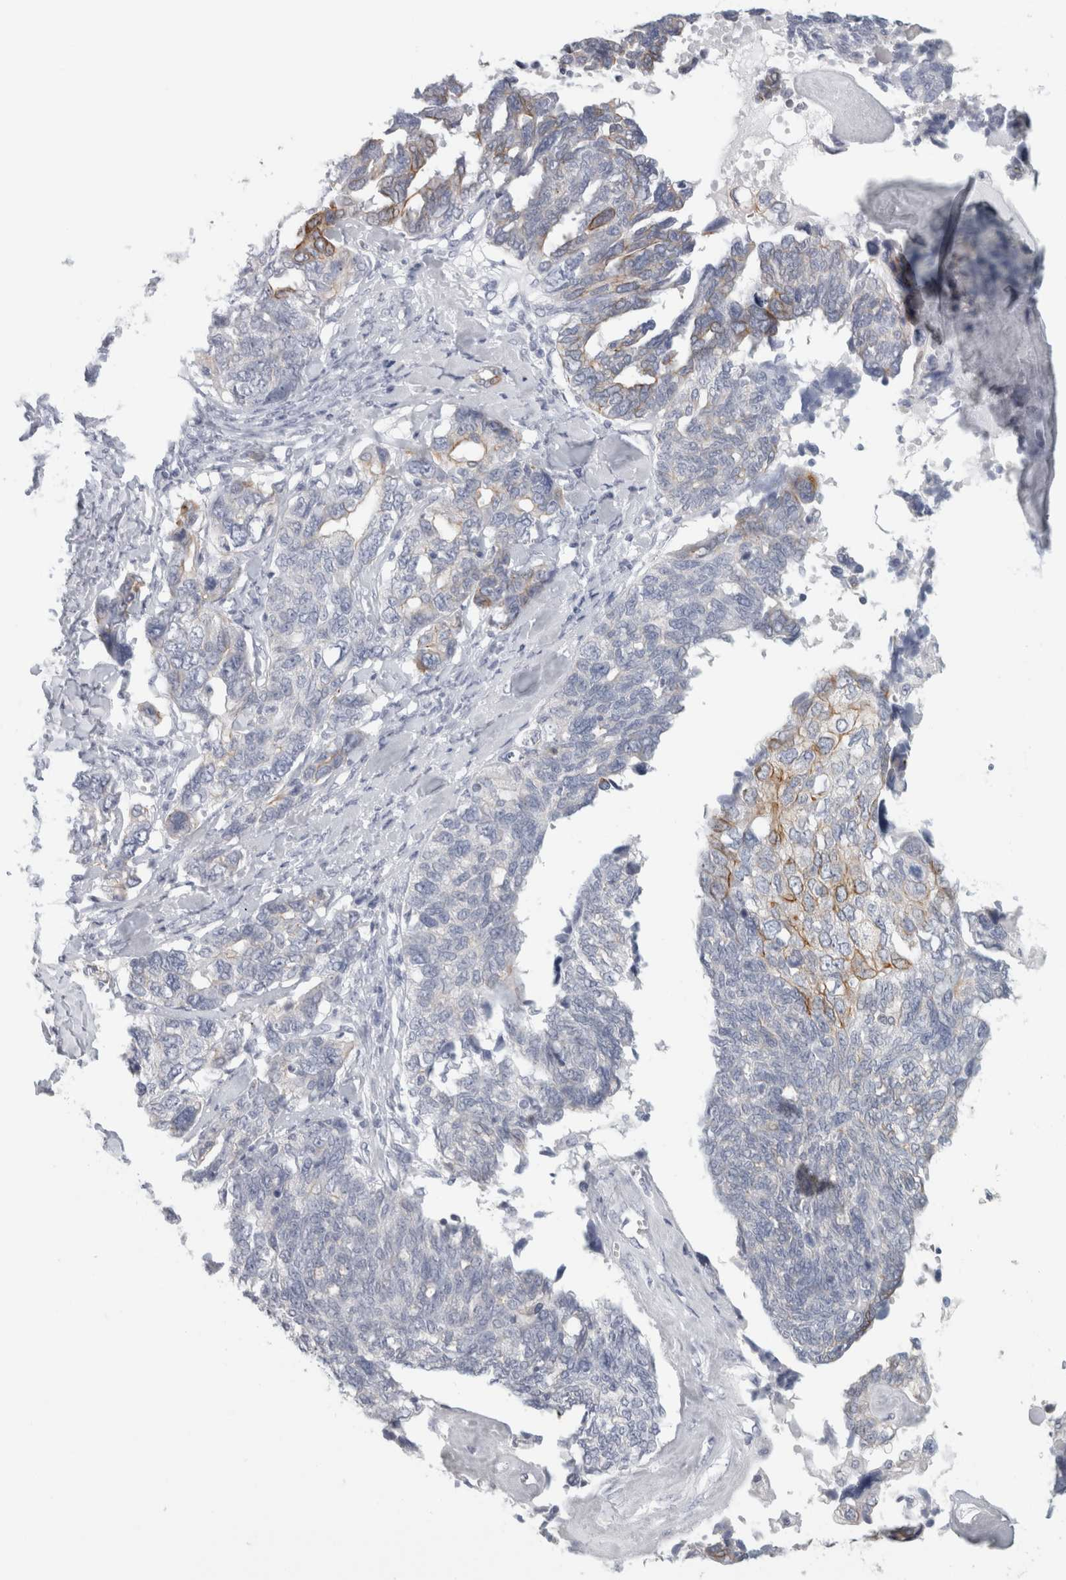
{"staining": {"intensity": "strong", "quantity": "25%-75%", "location": "cytoplasmic/membranous"}, "tissue": "ovarian cancer", "cell_type": "Tumor cells", "image_type": "cancer", "snomed": [{"axis": "morphology", "description": "Cystadenocarcinoma, serous, NOS"}, {"axis": "topography", "description": "Ovary"}], "caption": "Immunohistochemistry photomicrograph of neoplastic tissue: human ovarian cancer (serous cystadenocarcinoma) stained using immunohistochemistry reveals high levels of strong protein expression localized specifically in the cytoplasmic/membranous of tumor cells, appearing as a cytoplasmic/membranous brown color.", "gene": "SLC28A3", "patient": {"sex": "female", "age": 79}}